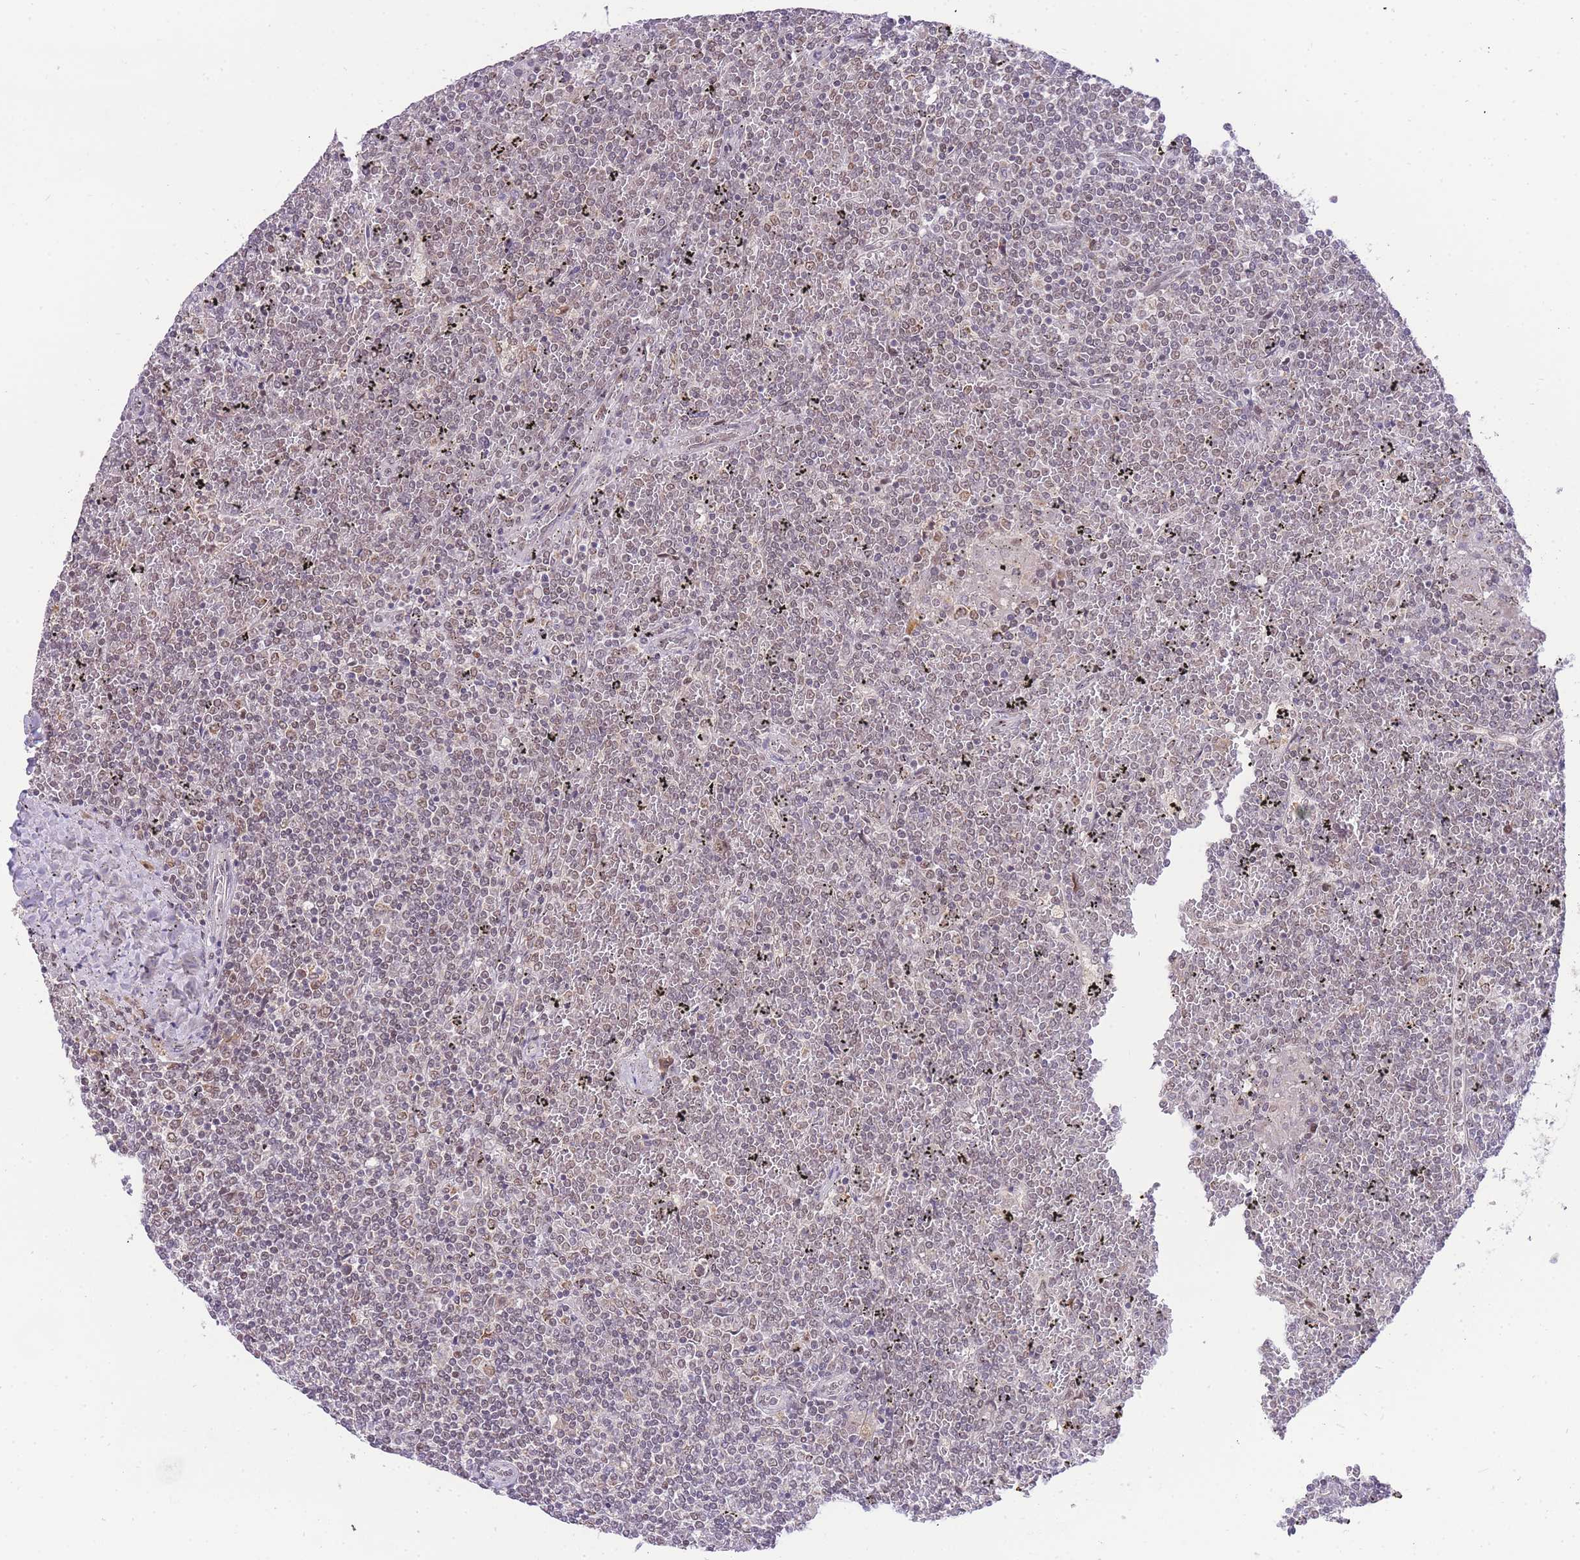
{"staining": {"intensity": "weak", "quantity": "<25%", "location": "nuclear"}, "tissue": "lymphoma", "cell_type": "Tumor cells", "image_type": "cancer", "snomed": [{"axis": "morphology", "description": "Malignant lymphoma, non-Hodgkin's type, Low grade"}, {"axis": "topography", "description": "Spleen"}], "caption": "Immunohistochemical staining of human lymphoma exhibits no significant staining in tumor cells.", "gene": "PUS10", "patient": {"sex": "female", "age": 19}}